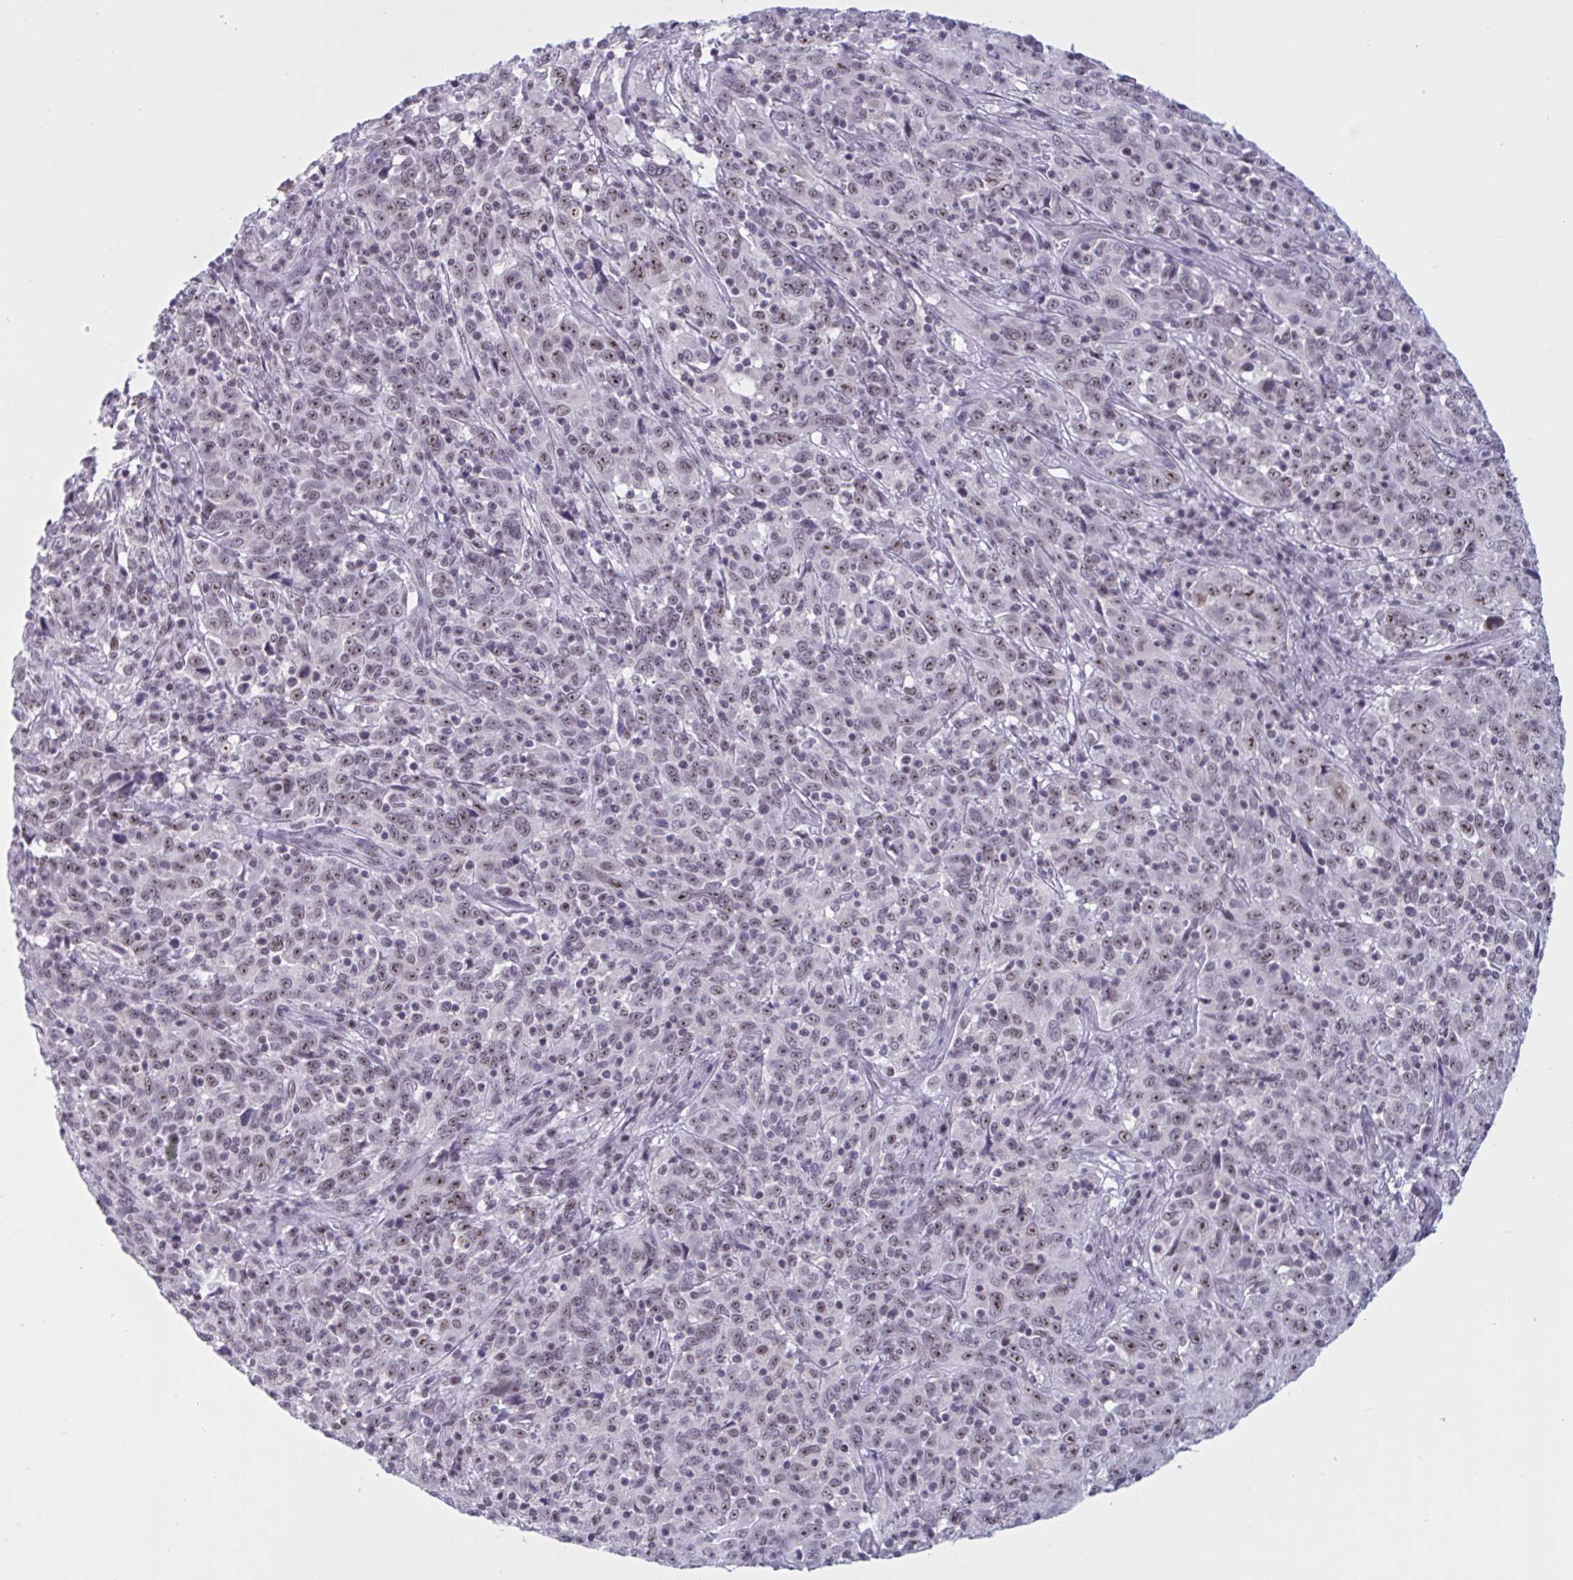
{"staining": {"intensity": "weak", "quantity": ">75%", "location": "nuclear"}, "tissue": "cervical cancer", "cell_type": "Tumor cells", "image_type": "cancer", "snomed": [{"axis": "morphology", "description": "Squamous cell carcinoma, NOS"}, {"axis": "topography", "description": "Cervix"}], "caption": "Immunohistochemical staining of human squamous cell carcinoma (cervical) demonstrates weak nuclear protein positivity in approximately >75% of tumor cells.", "gene": "TGM6", "patient": {"sex": "female", "age": 46}}